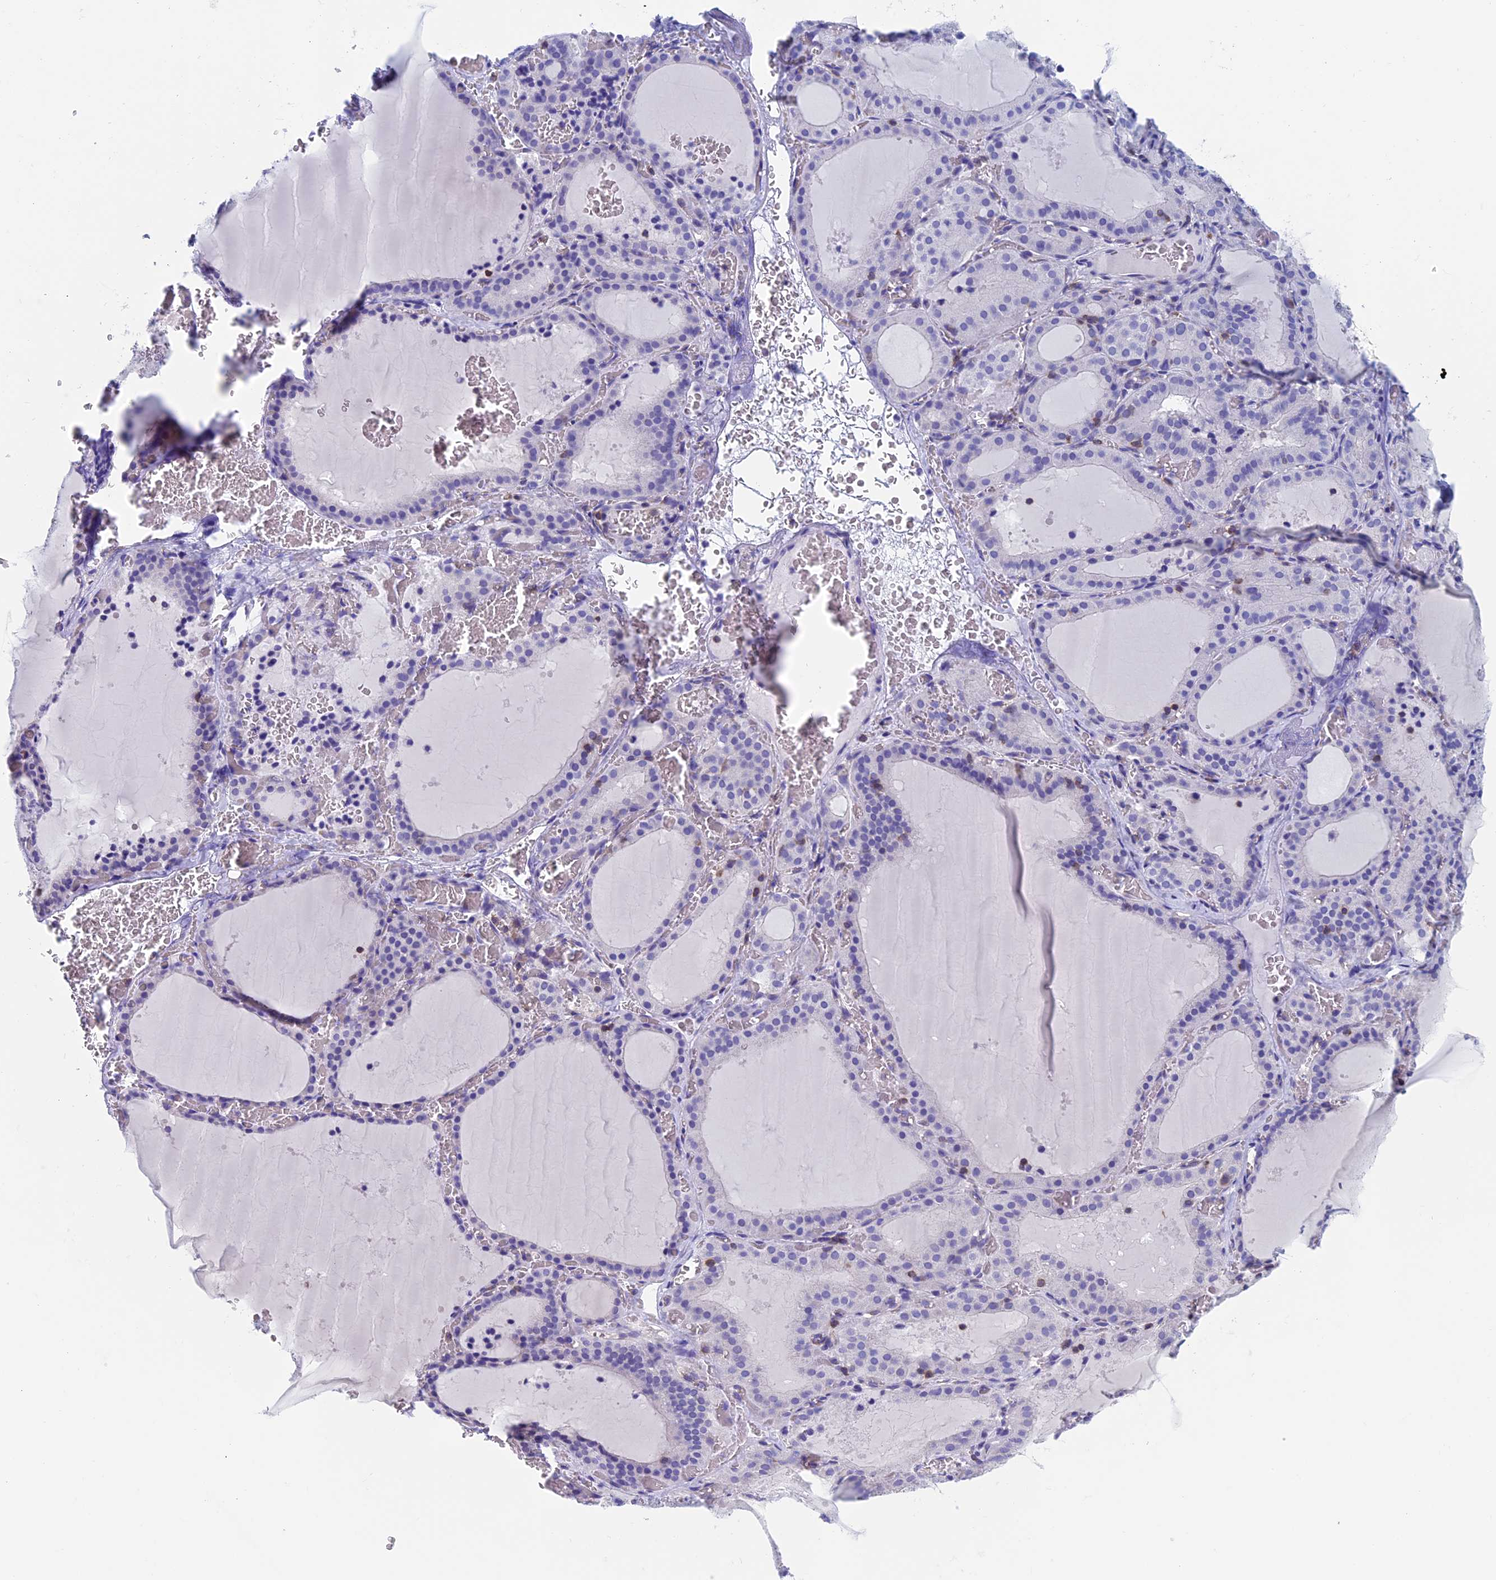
{"staining": {"intensity": "negative", "quantity": "none", "location": "none"}, "tissue": "thyroid gland", "cell_type": "Glandular cells", "image_type": "normal", "snomed": [{"axis": "morphology", "description": "Normal tissue, NOS"}, {"axis": "topography", "description": "Thyroid gland"}], "caption": "Immunohistochemical staining of unremarkable thyroid gland reveals no significant expression in glandular cells. (DAB immunohistochemistry (IHC) with hematoxylin counter stain).", "gene": "SEPTIN1", "patient": {"sex": "female", "age": 39}}